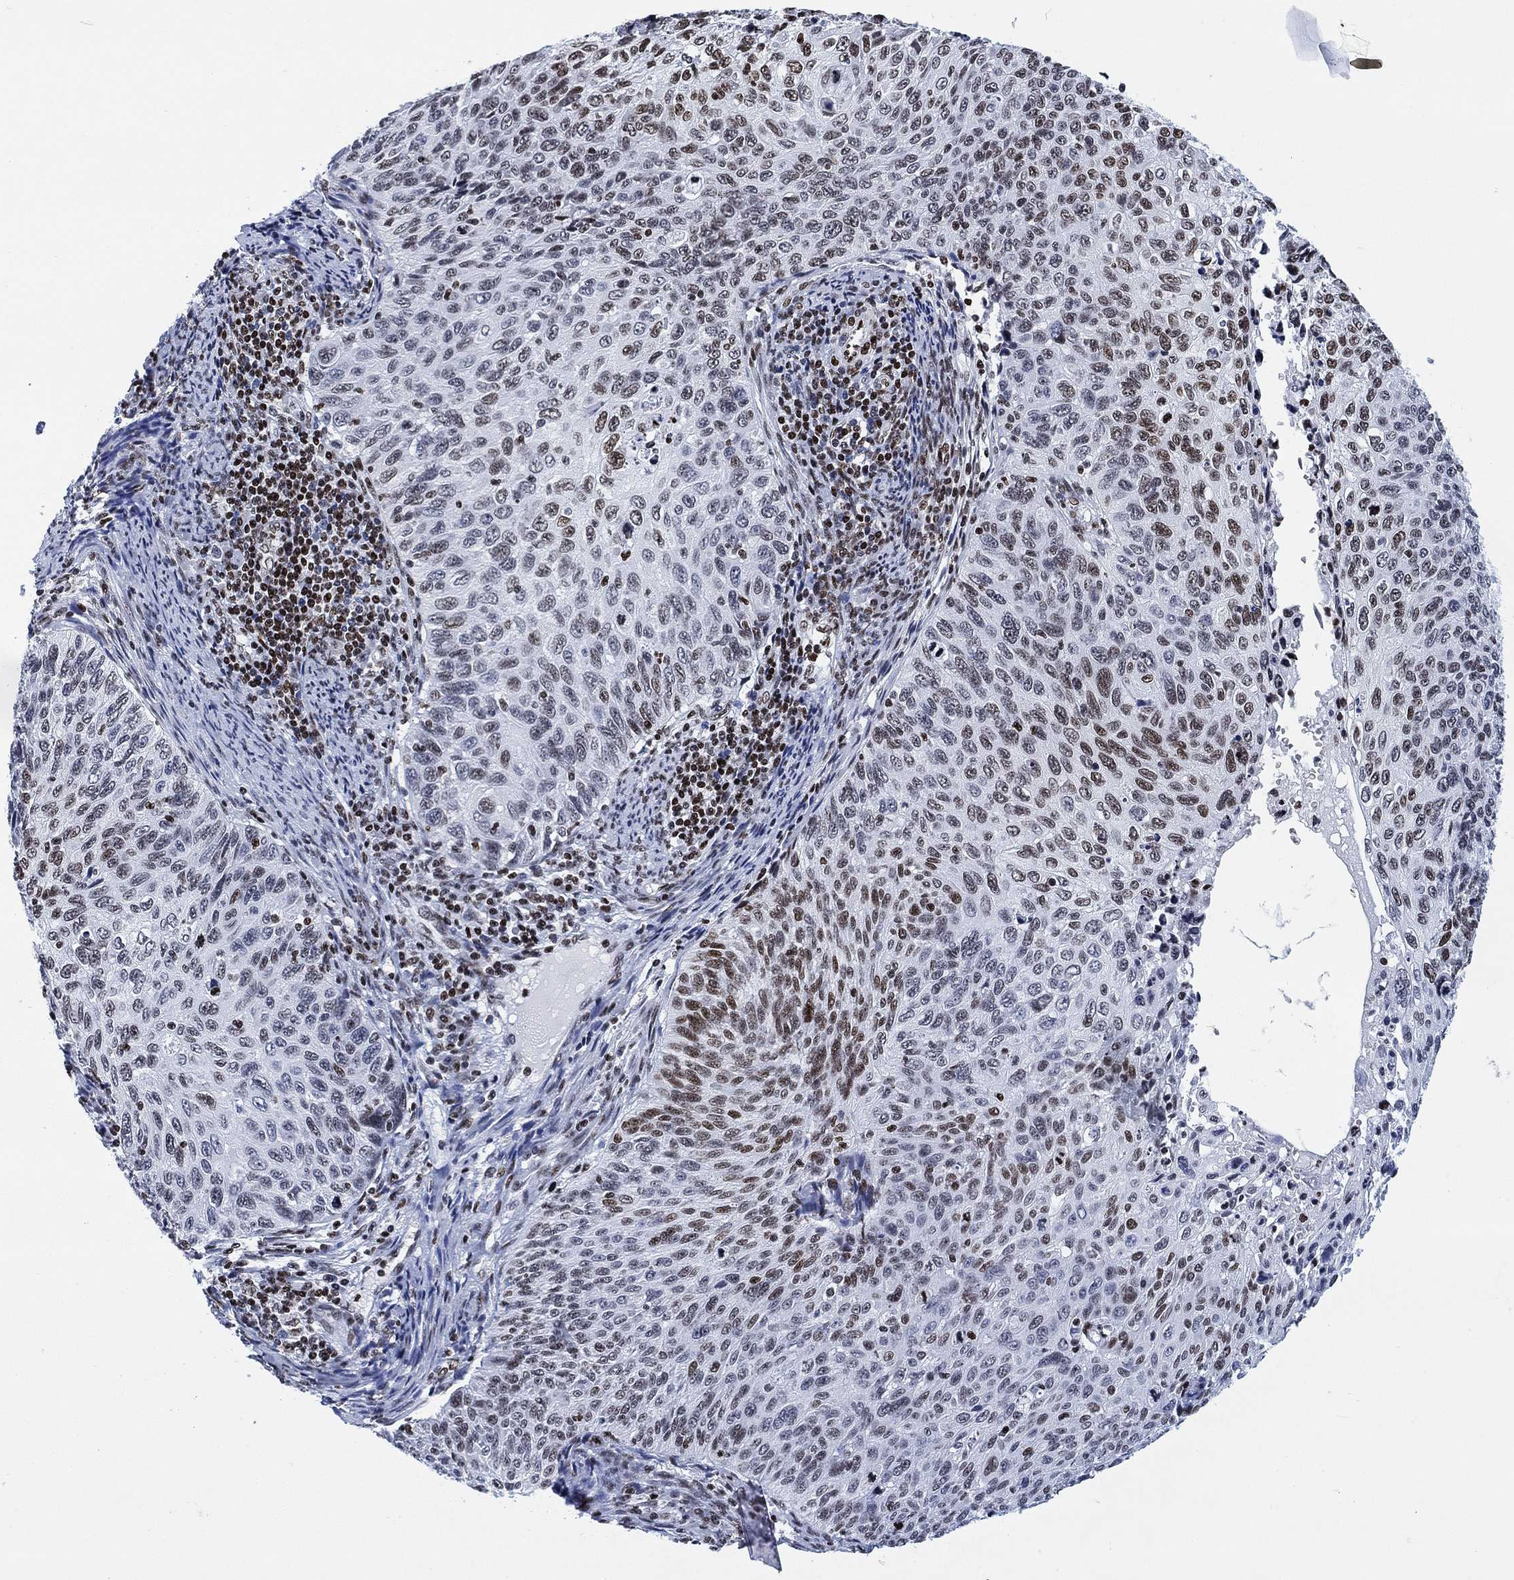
{"staining": {"intensity": "strong", "quantity": "<25%", "location": "nuclear"}, "tissue": "cervical cancer", "cell_type": "Tumor cells", "image_type": "cancer", "snomed": [{"axis": "morphology", "description": "Squamous cell carcinoma, NOS"}, {"axis": "topography", "description": "Cervix"}], "caption": "Protein staining by IHC displays strong nuclear positivity in about <25% of tumor cells in cervical cancer.", "gene": "H1-10", "patient": {"sex": "female", "age": 70}}